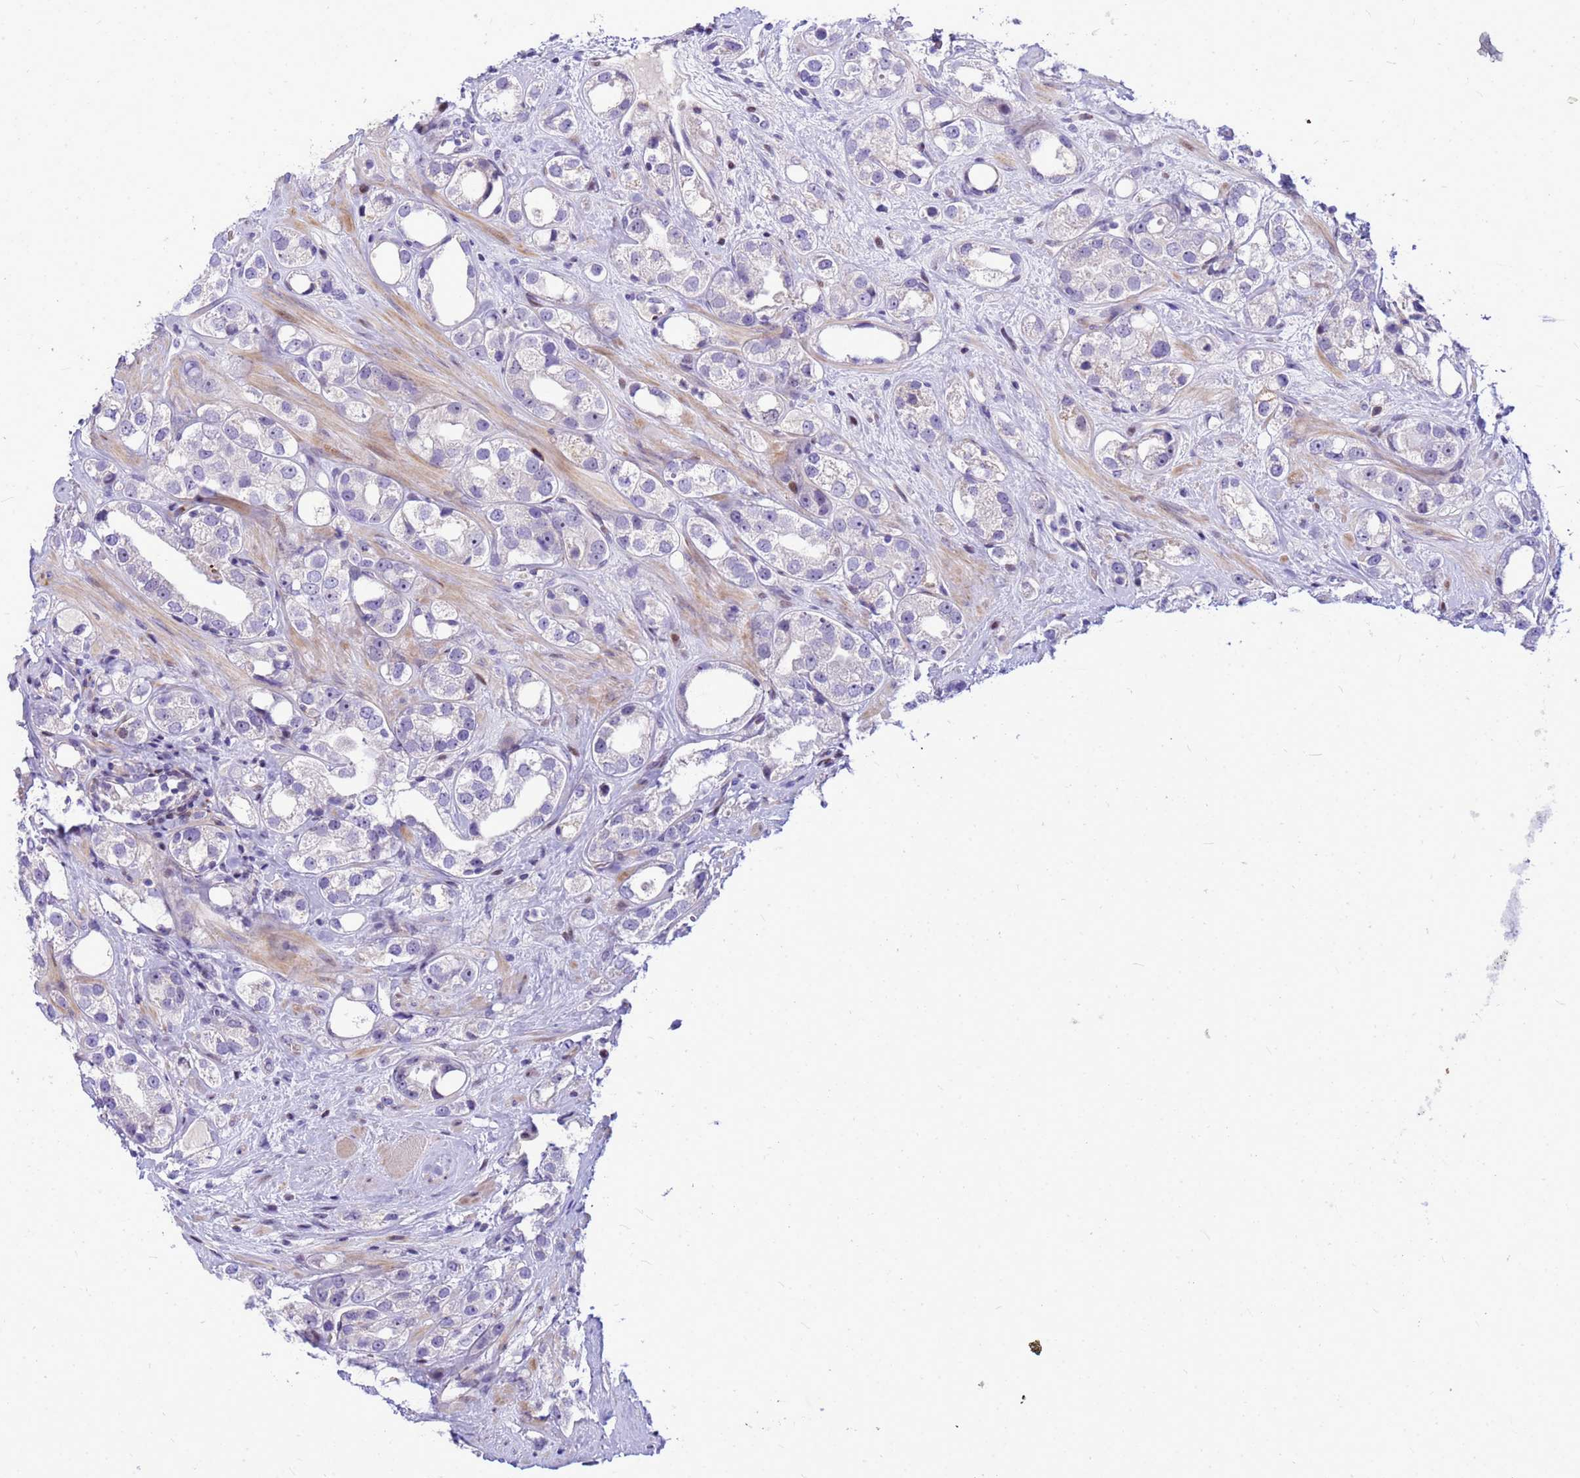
{"staining": {"intensity": "negative", "quantity": "none", "location": "none"}, "tissue": "prostate cancer", "cell_type": "Tumor cells", "image_type": "cancer", "snomed": [{"axis": "morphology", "description": "Adenocarcinoma, NOS"}, {"axis": "topography", "description": "Prostate"}], "caption": "Prostate cancer was stained to show a protein in brown. There is no significant staining in tumor cells.", "gene": "ADAMTS7", "patient": {"sex": "male", "age": 79}}